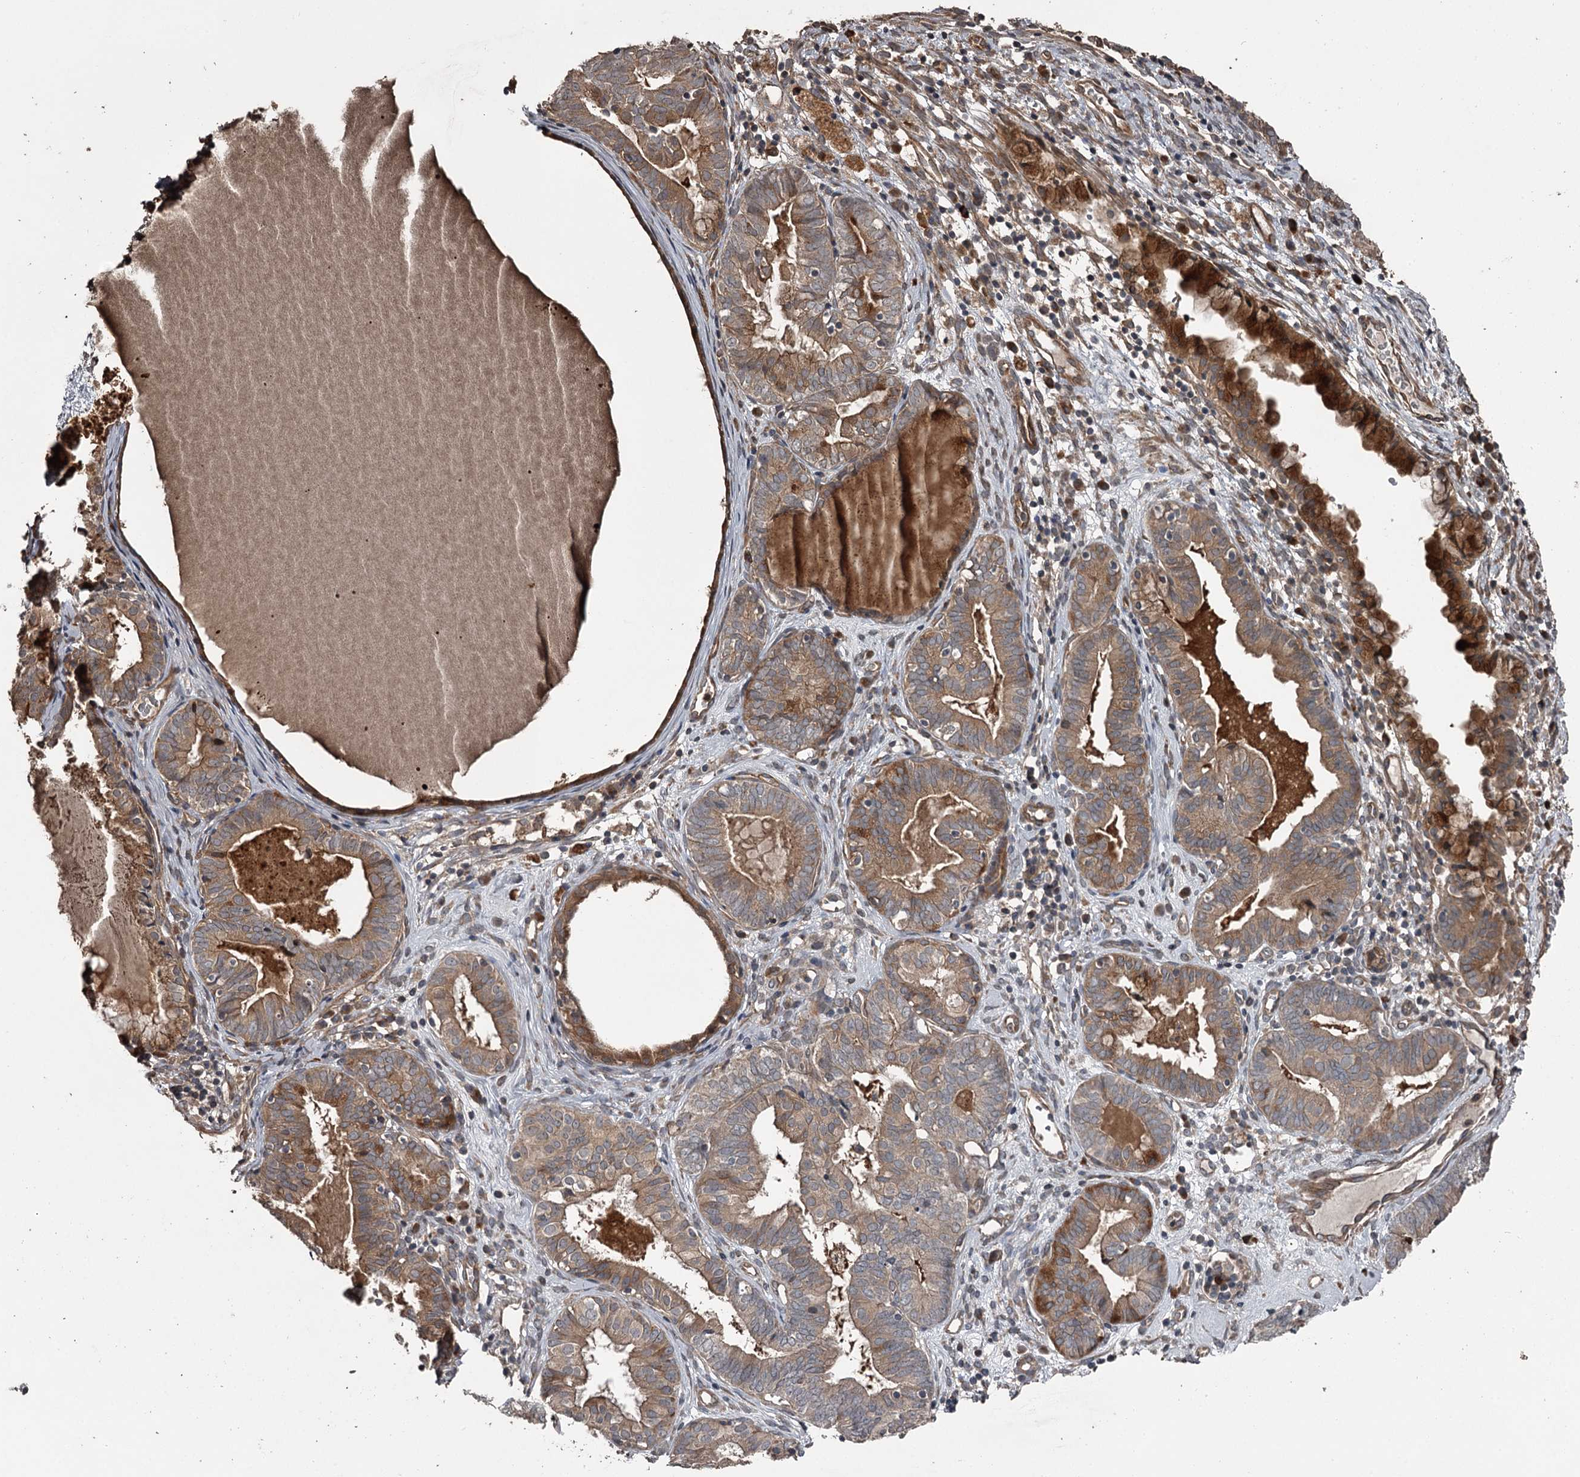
{"staining": {"intensity": "strong", "quantity": "25%-75%", "location": "cytoplasmic/membranous"}, "tissue": "endometrial cancer", "cell_type": "Tumor cells", "image_type": "cancer", "snomed": [{"axis": "morphology", "description": "Adenocarcinoma, NOS"}, {"axis": "topography", "description": "Endometrium"}], "caption": "Immunohistochemistry of endometrial adenocarcinoma demonstrates high levels of strong cytoplasmic/membranous staining in about 25%-75% of tumor cells. (Brightfield microscopy of DAB IHC at high magnification).", "gene": "RAB21", "patient": {"sex": "female", "age": 79}}